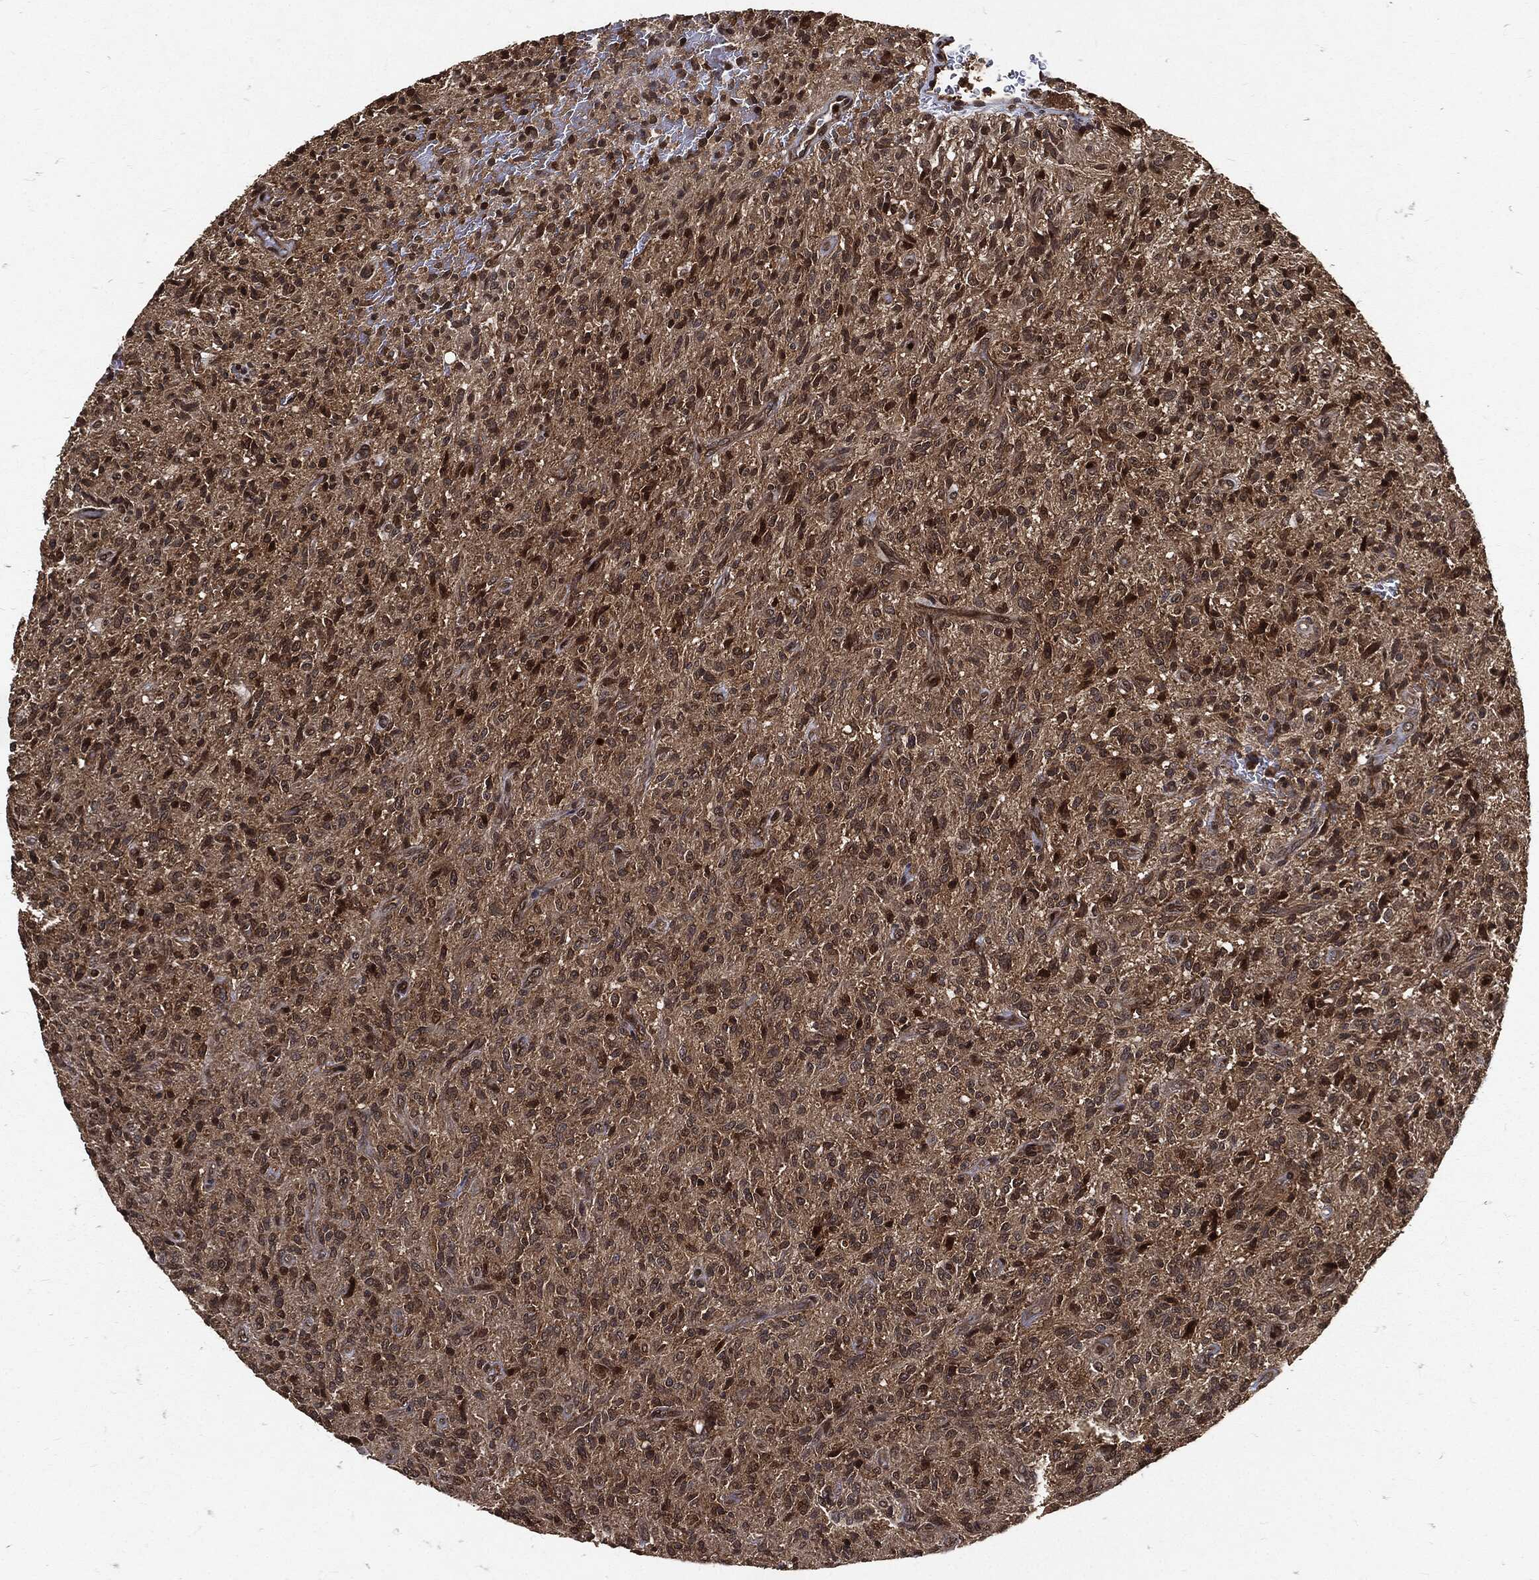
{"staining": {"intensity": "moderate", "quantity": ">75%", "location": "cytoplasmic/membranous,nuclear"}, "tissue": "glioma", "cell_type": "Tumor cells", "image_type": "cancer", "snomed": [{"axis": "morphology", "description": "Glioma, malignant, High grade"}, {"axis": "topography", "description": "Brain"}], "caption": "This is a photomicrograph of immunohistochemistry staining of malignant glioma (high-grade), which shows moderate expression in the cytoplasmic/membranous and nuclear of tumor cells.", "gene": "ZNF226", "patient": {"sex": "male", "age": 64}}